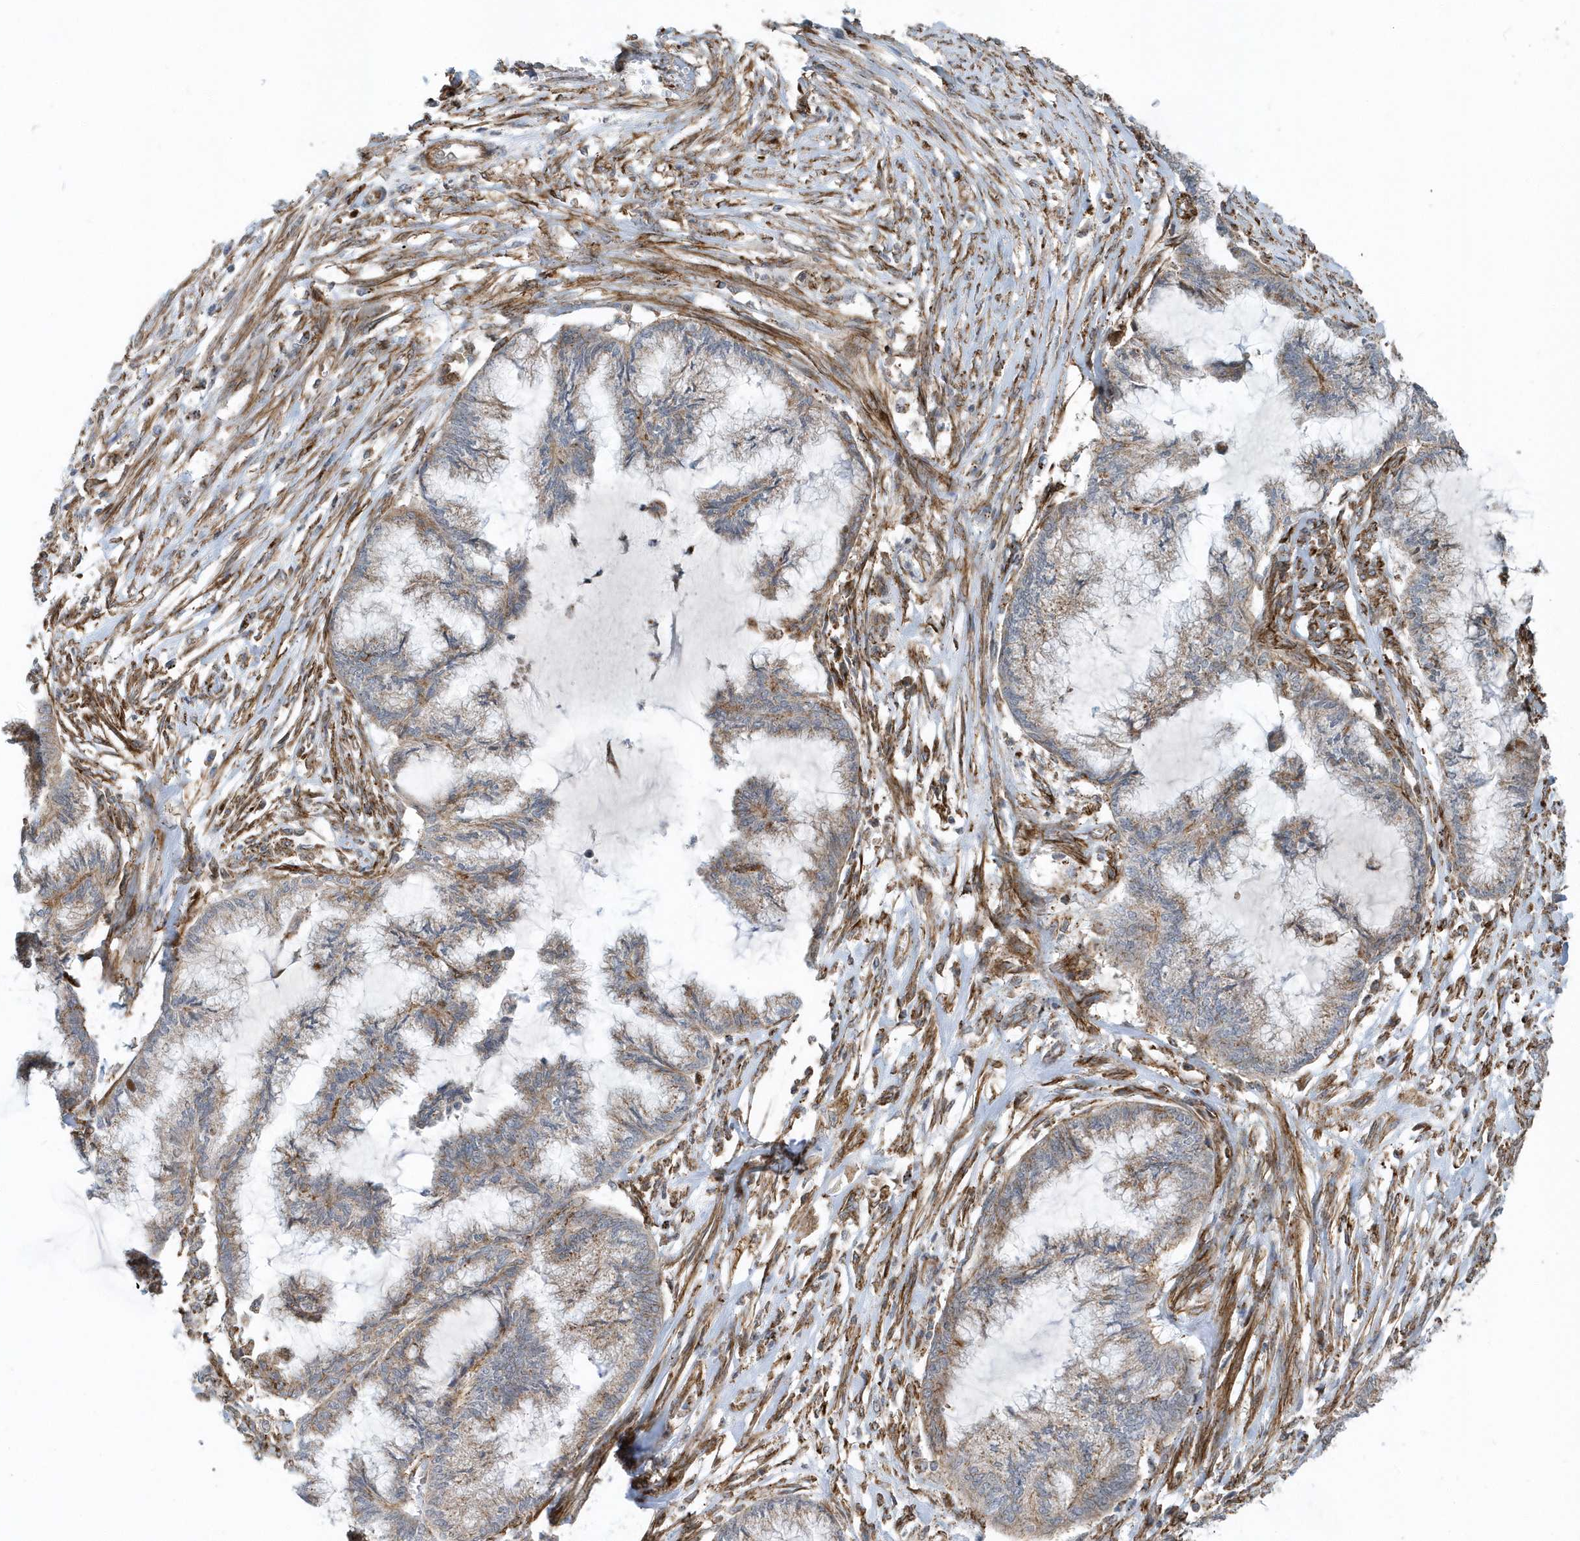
{"staining": {"intensity": "moderate", "quantity": "25%-75%", "location": "cytoplasmic/membranous"}, "tissue": "endometrial cancer", "cell_type": "Tumor cells", "image_type": "cancer", "snomed": [{"axis": "morphology", "description": "Adenocarcinoma, NOS"}, {"axis": "topography", "description": "Endometrium"}], "caption": "Human endometrial adenocarcinoma stained with a brown dye displays moderate cytoplasmic/membranous positive positivity in about 25%-75% of tumor cells.", "gene": "HRH4", "patient": {"sex": "female", "age": 86}}